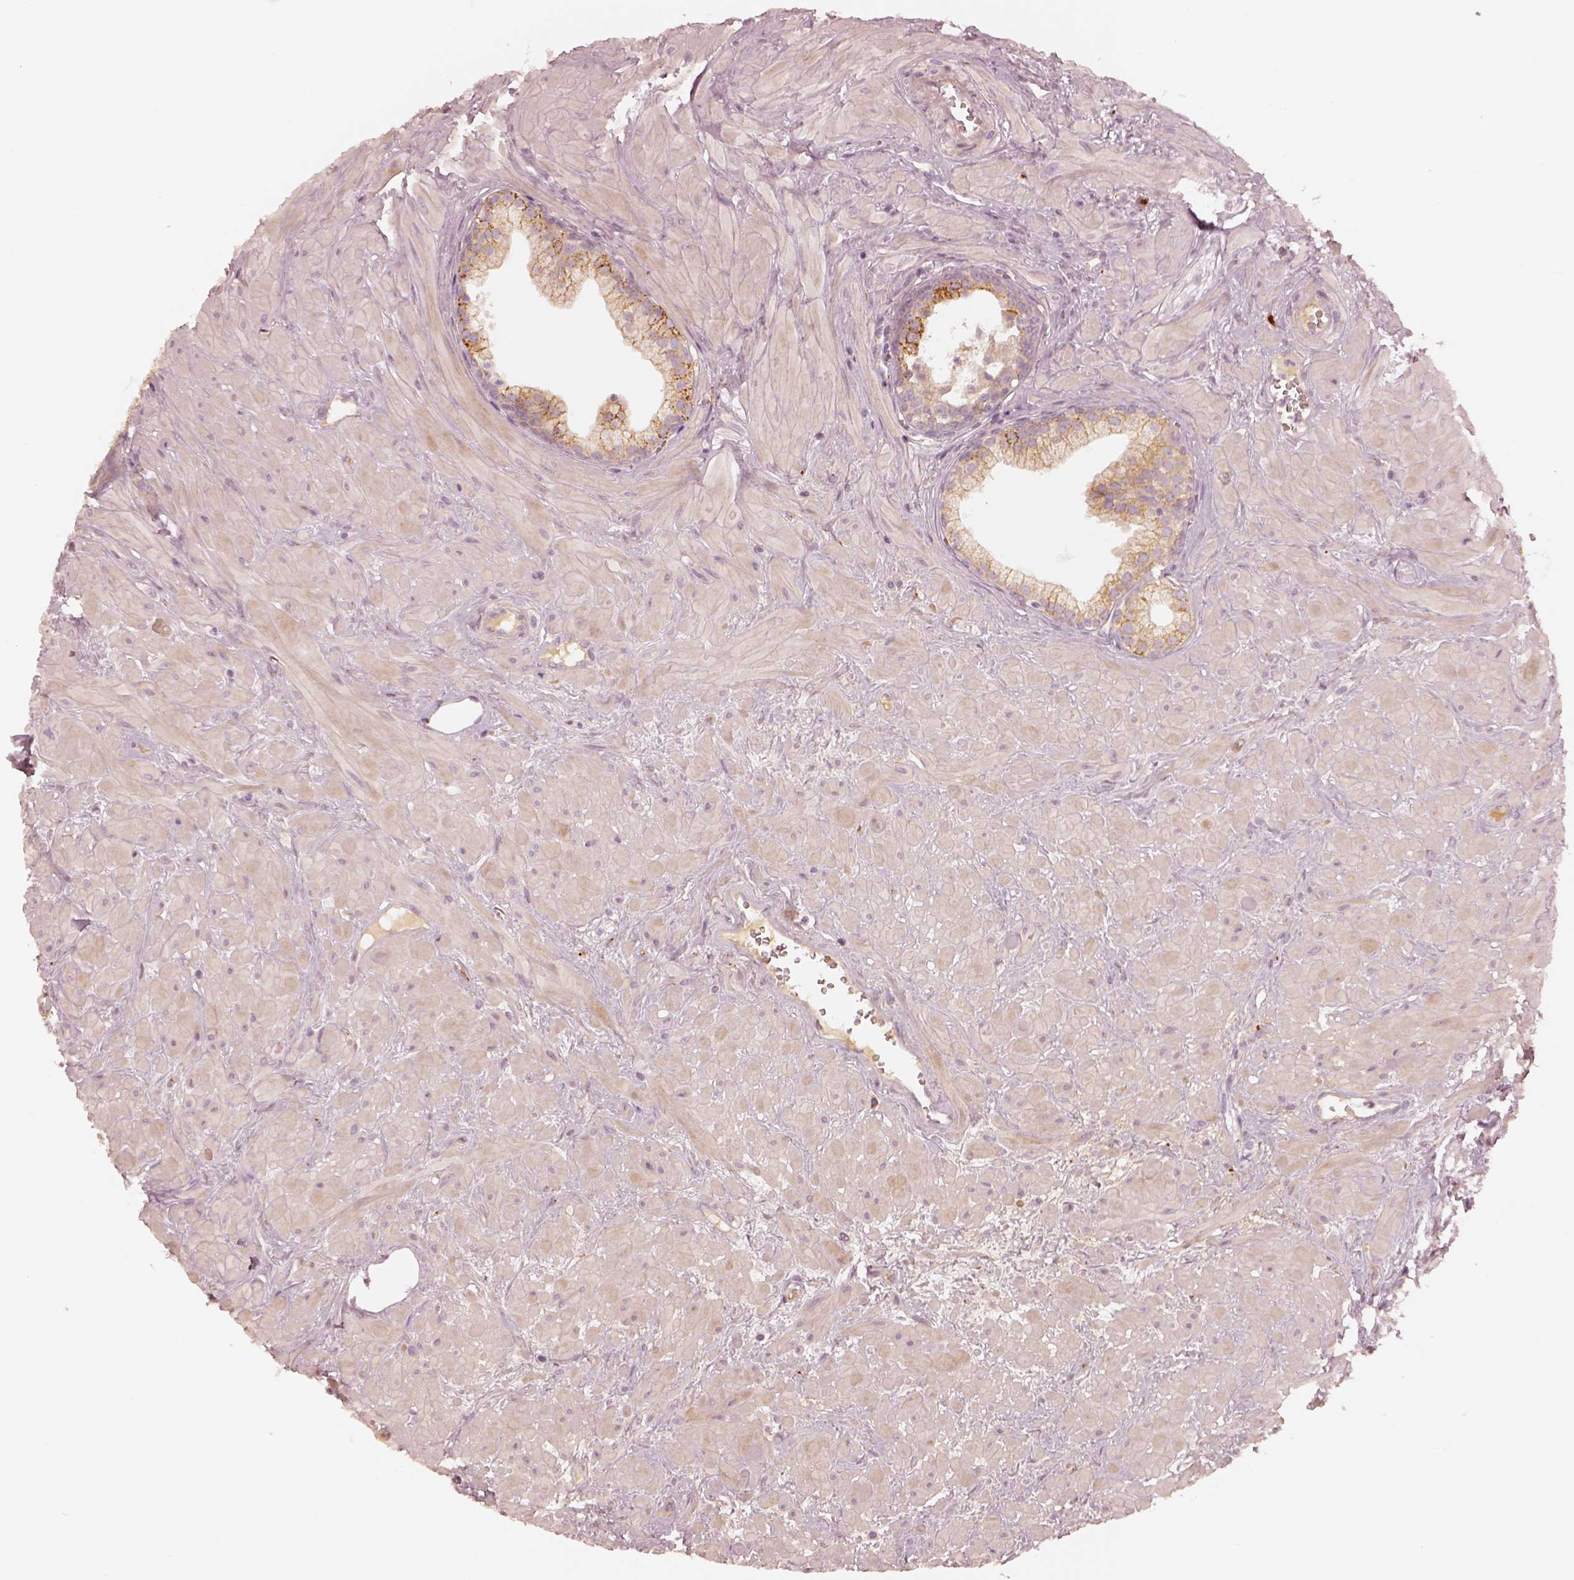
{"staining": {"intensity": "strong", "quantity": ">75%", "location": "cytoplasmic/membranous"}, "tissue": "prostate", "cell_type": "Glandular cells", "image_type": "normal", "snomed": [{"axis": "morphology", "description": "Normal tissue, NOS"}, {"axis": "topography", "description": "Prostate"}], "caption": "DAB immunohistochemical staining of benign human prostate shows strong cytoplasmic/membranous protein positivity in approximately >75% of glandular cells.", "gene": "GORASP2", "patient": {"sex": "male", "age": 48}}